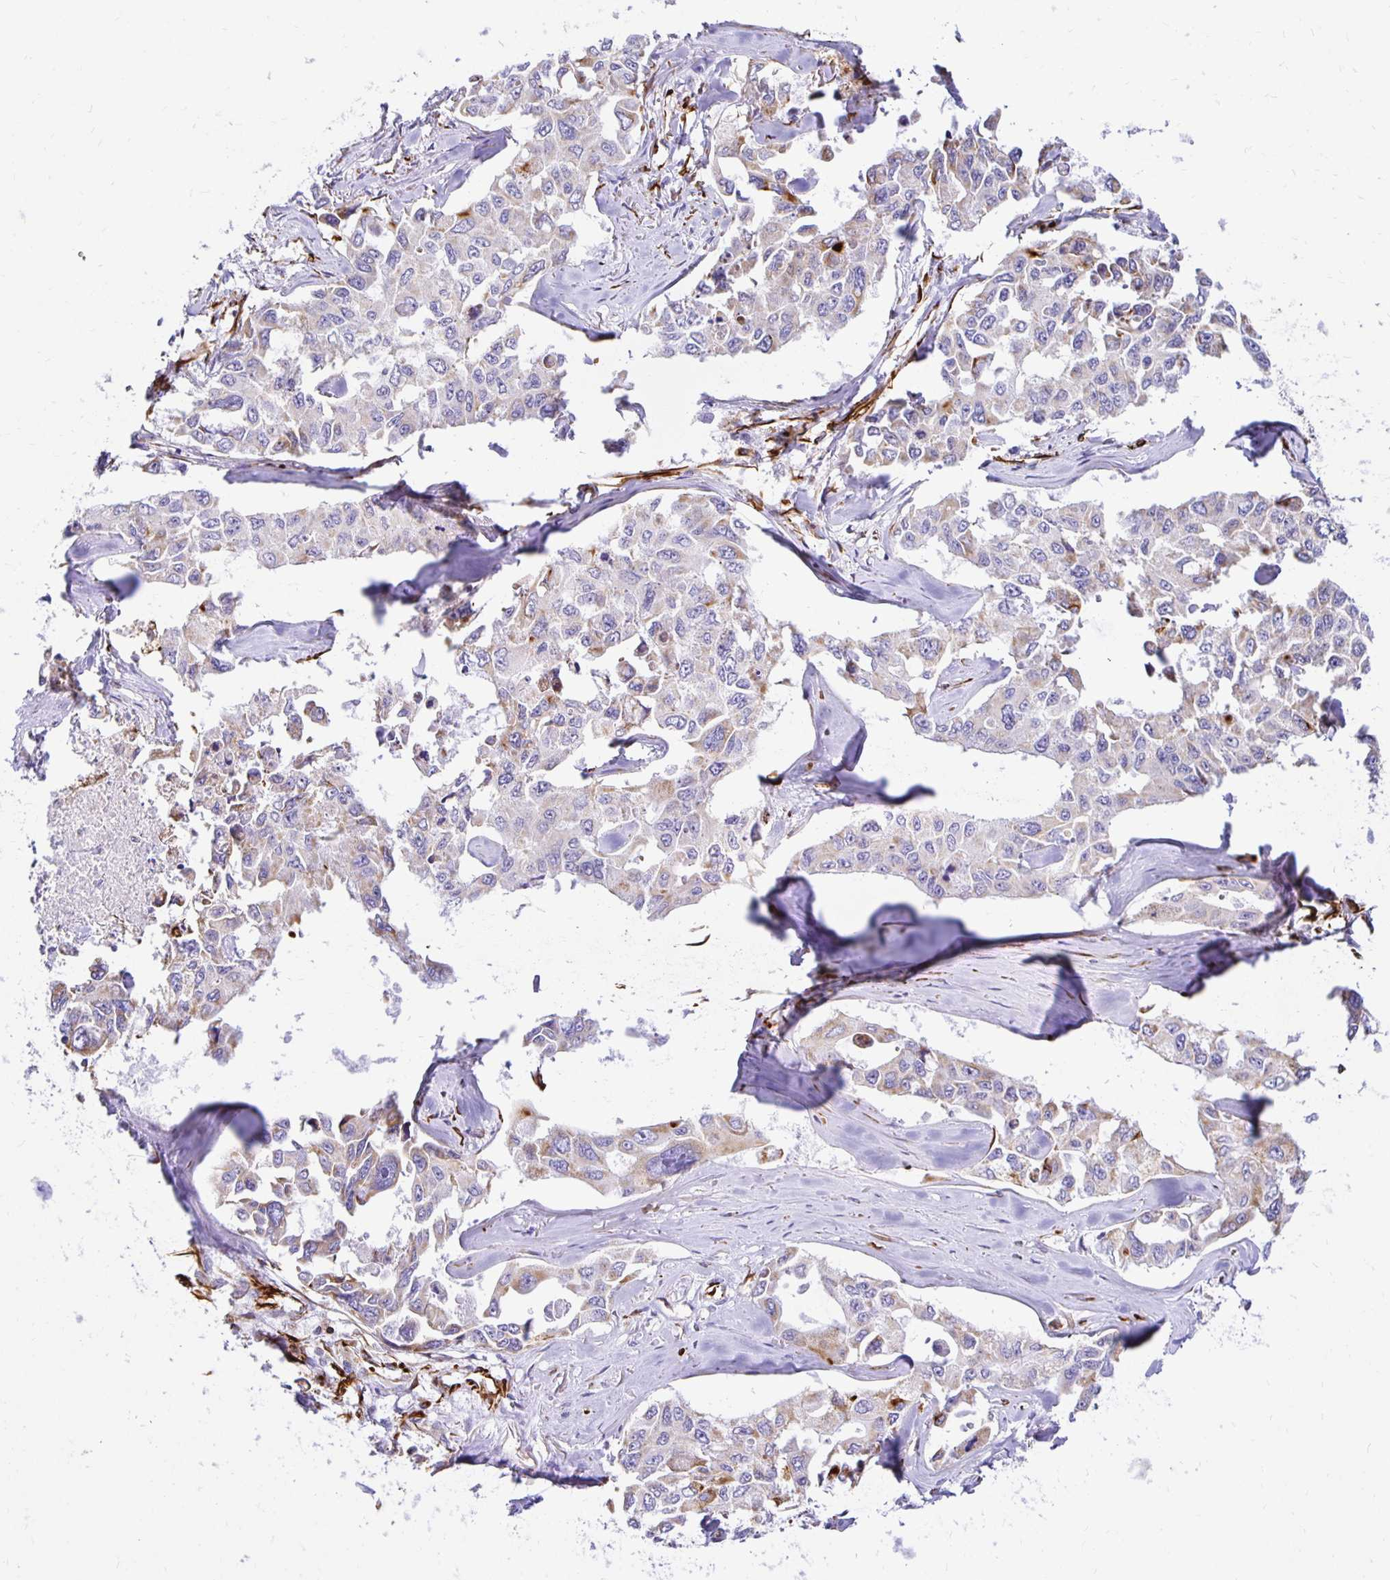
{"staining": {"intensity": "moderate", "quantity": "<25%", "location": "cytoplasmic/membranous"}, "tissue": "lung cancer", "cell_type": "Tumor cells", "image_type": "cancer", "snomed": [{"axis": "morphology", "description": "Adenocarcinoma, NOS"}, {"axis": "topography", "description": "Lung"}], "caption": "The histopathology image reveals a brown stain indicating the presence of a protein in the cytoplasmic/membranous of tumor cells in lung cancer (adenocarcinoma).", "gene": "PLAAT2", "patient": {"sex": "male", "age": 64}}